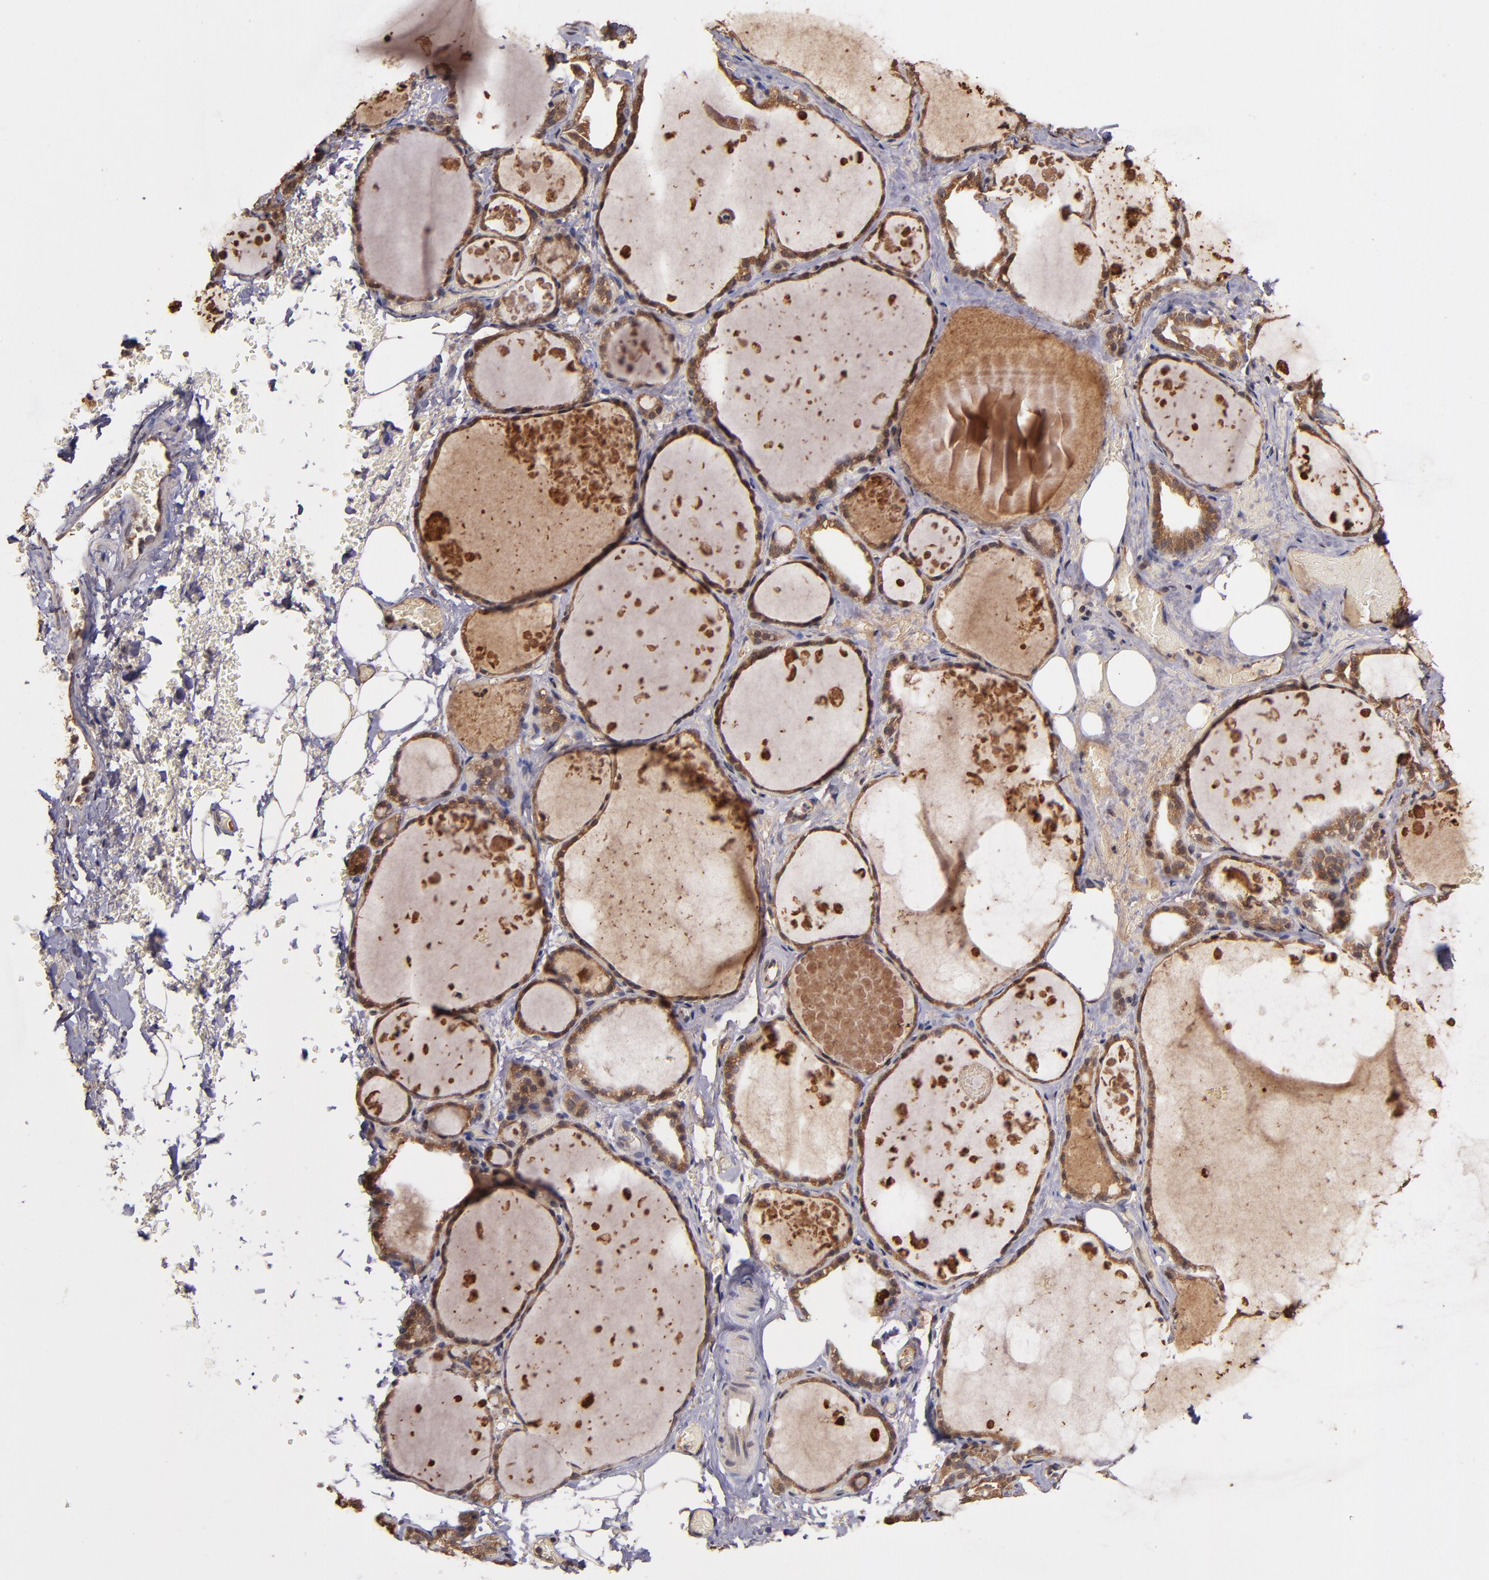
{"staining": {"intensity": "strong", "quantity": ">75%", "location": "cytoplasmic/membranous"}, "tissue": "thyroid gland", "cell_type": "Glandular cells", "image_type": "normal", "snomed": [{"axis": "morphology", "description": "Normal tissue, NOS"}, {"axis": "topography", "description": "Thyroid gland"}], "caption": "Thyroid gland stained with a protein marker exhibits strong staining in glandular cells.", "gene": "RIOK3", "patient": {"sex": "male", "age": 61}}